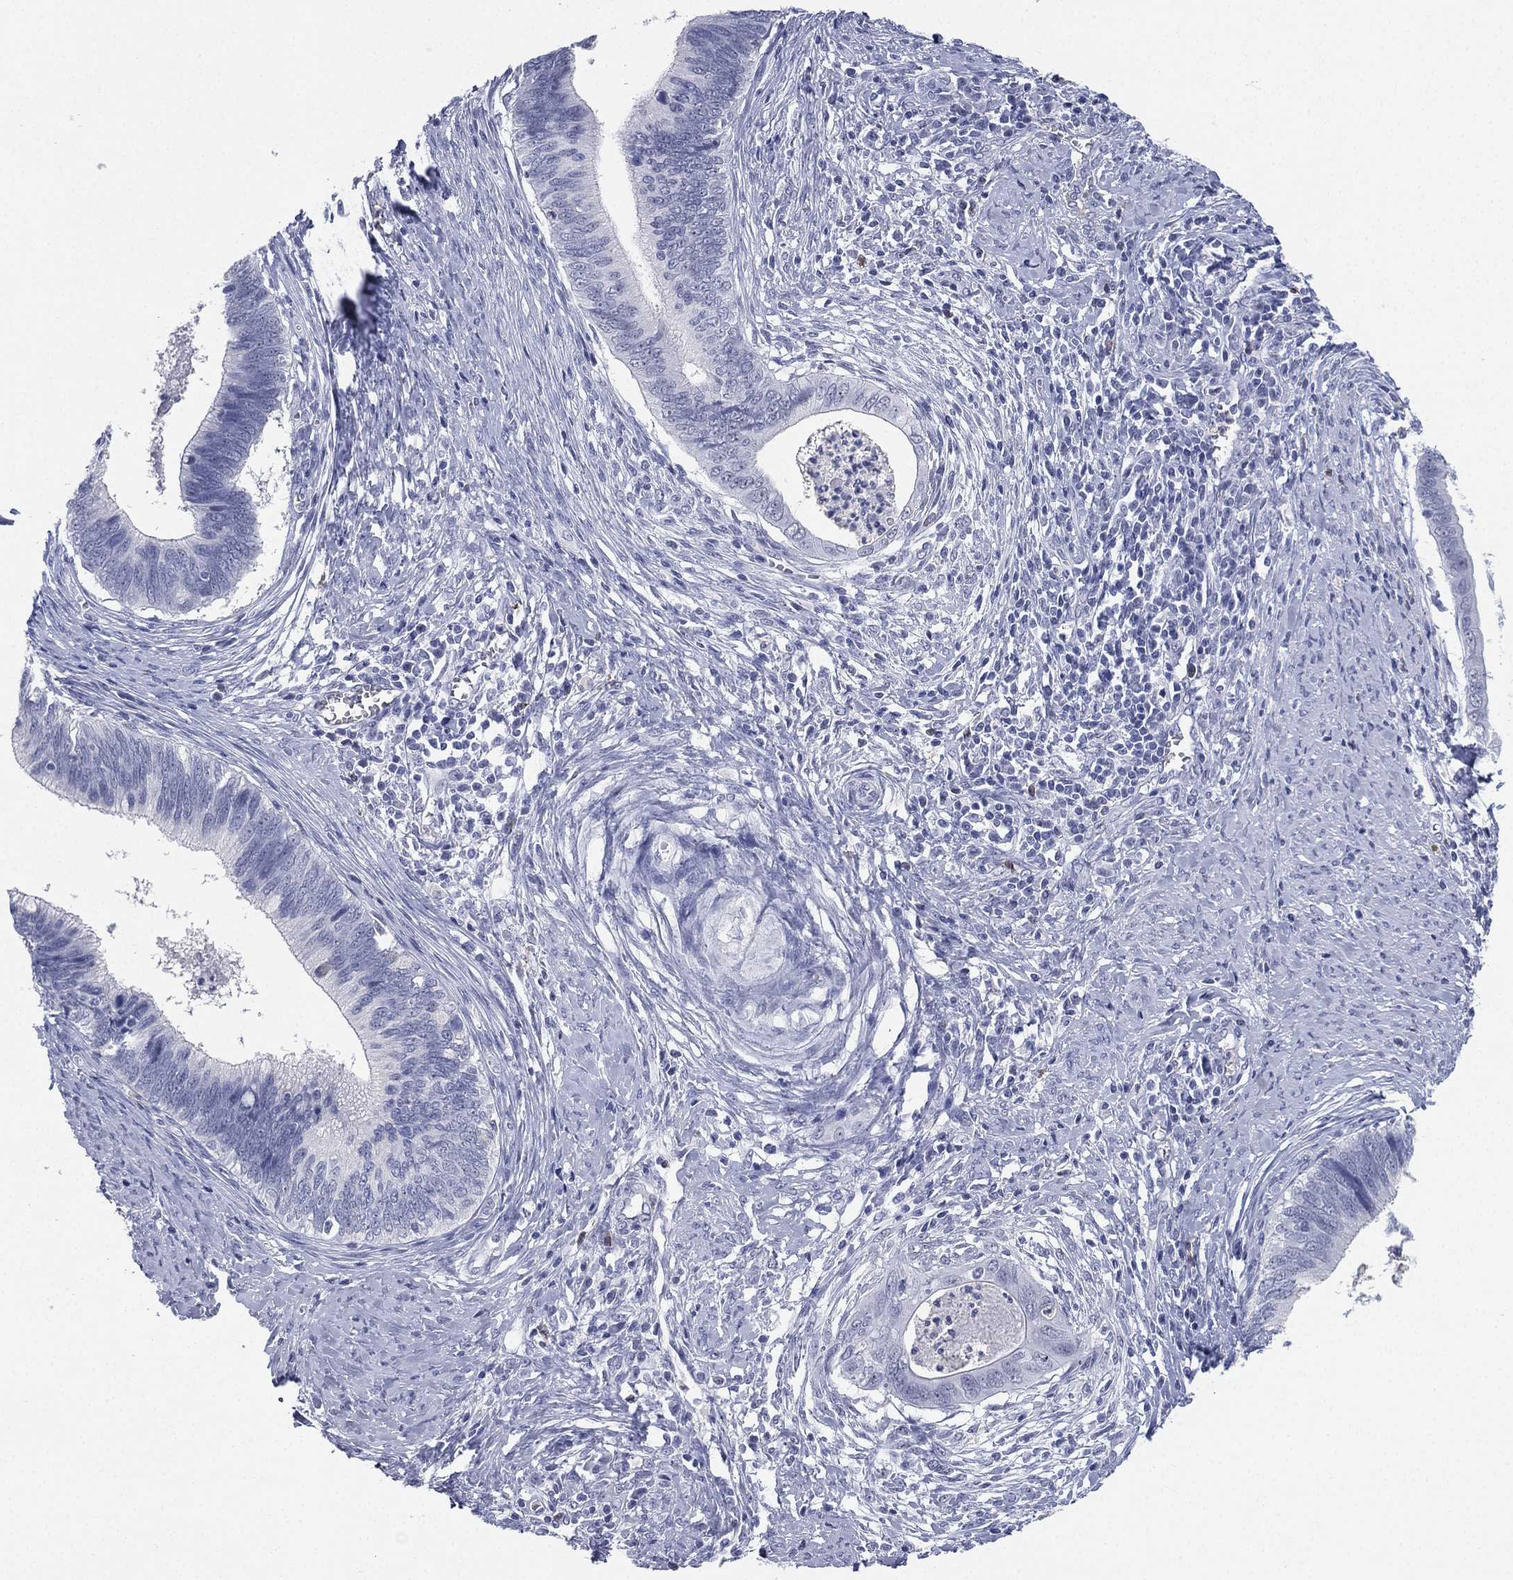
{"staining": {"intensity": "negative", "quantity": "none", "location": "none"}, "tissue": "cervical cancer", "cell_type": "Tumor cells", "image_type": "cancer", "snomed": [{"axis": "morphology", "description": "Adenocarcinoma, NOS"}, {"axis": "topography", "description": "Cervix"}], "caption": "IHC image of human adenocarcinoma (cervical) stained for a protein (brown), which exhibits no staining in tumor cells. Nuclei are stained in blue.", "gene": "CD22", "patient": {"sex": "female", "age": 42}}